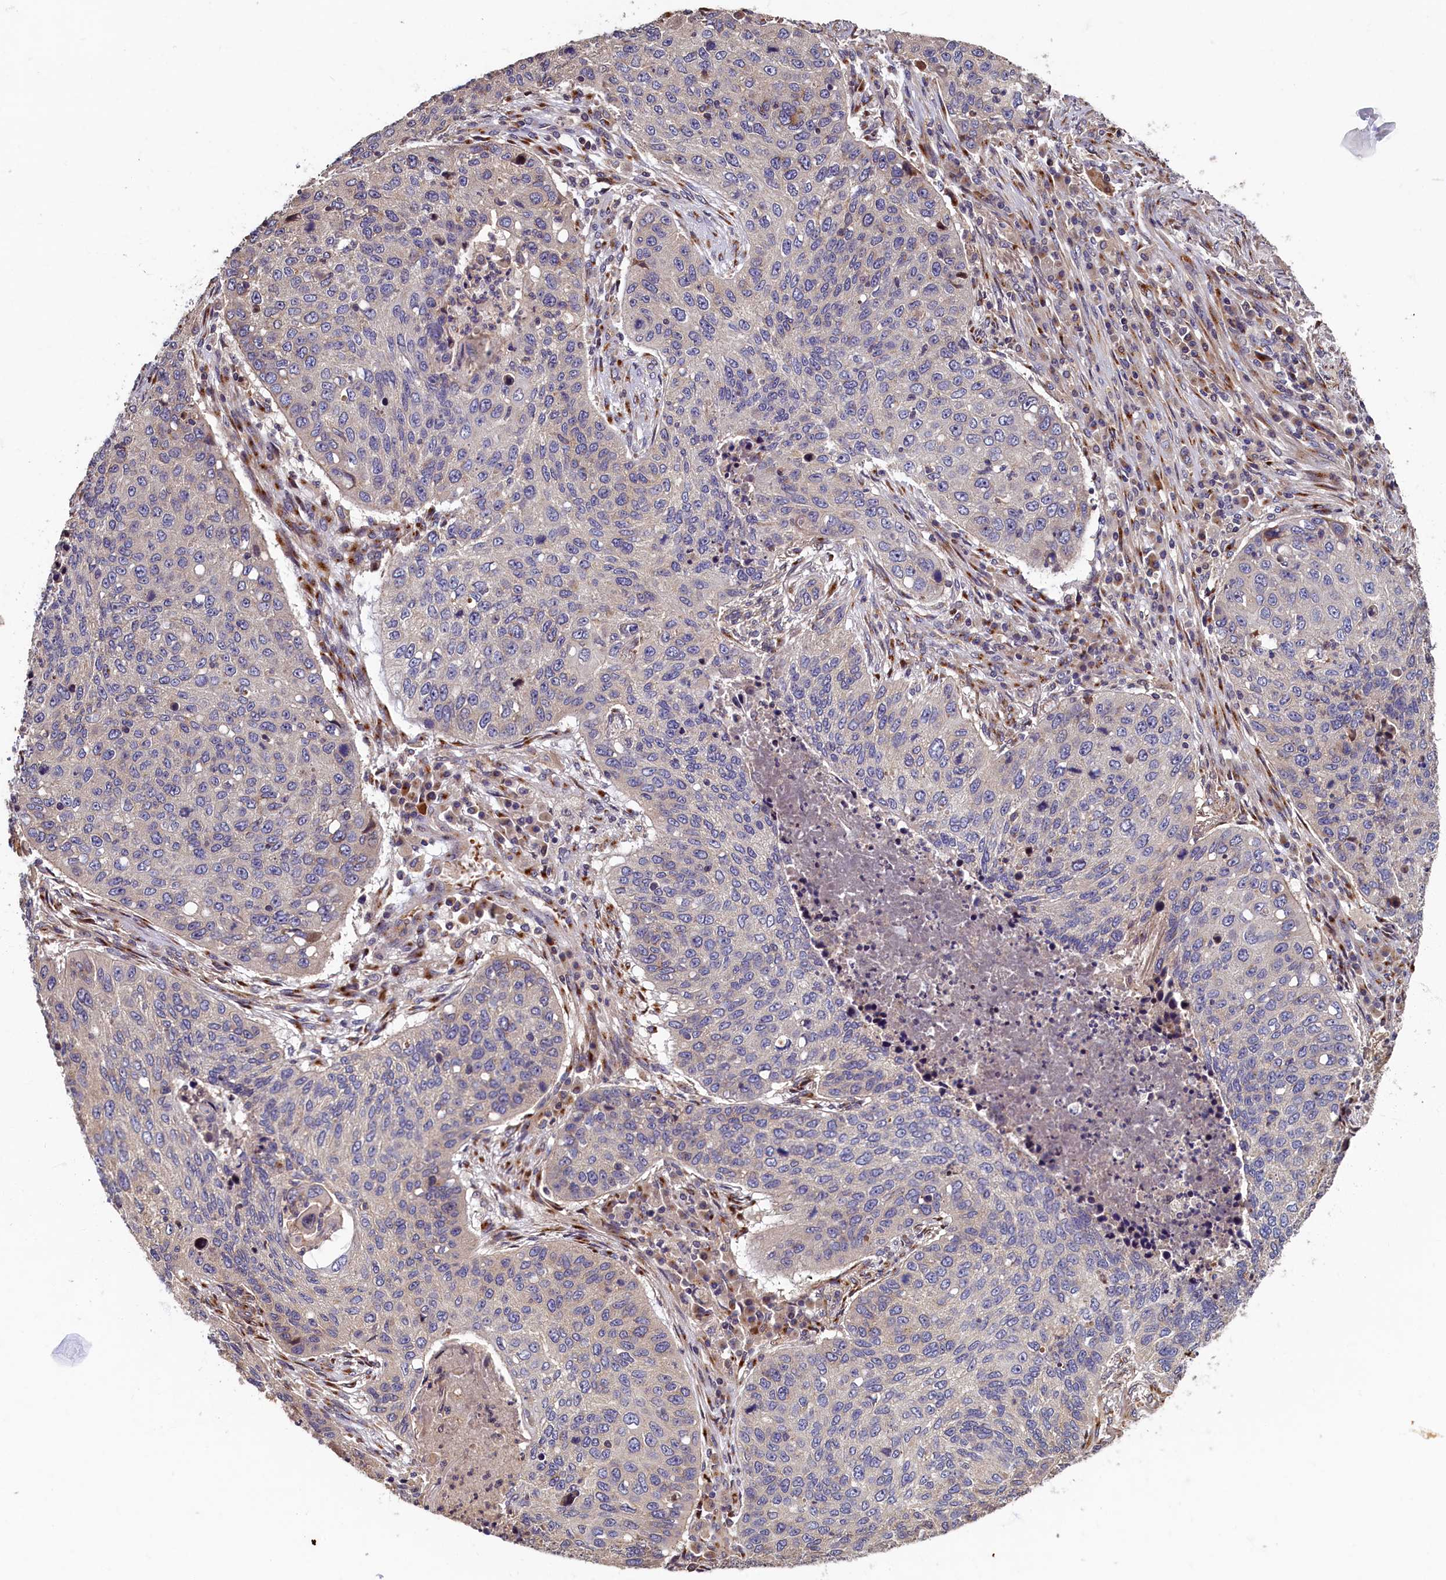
{"staining": {"intensity": "negative", "quantity": "none", "location": "none"}, "tissue": "lung cancer", "cell_type": "Tumor cells", "image_type": "cancer", "snomed": [{"axis": "morphology", "description": "Squamous cell carcinoma, NOS"}, {"axis": "topography", "description": "Lung"}], "caption": "An IHC micrograph of squamous cell carcinoma (lung) is shown. There is no staining in tumor cells of squamous cell carcinoma (lung).", "gene": "TMEM181", "patient": {"sex": "female", "age": 63}}